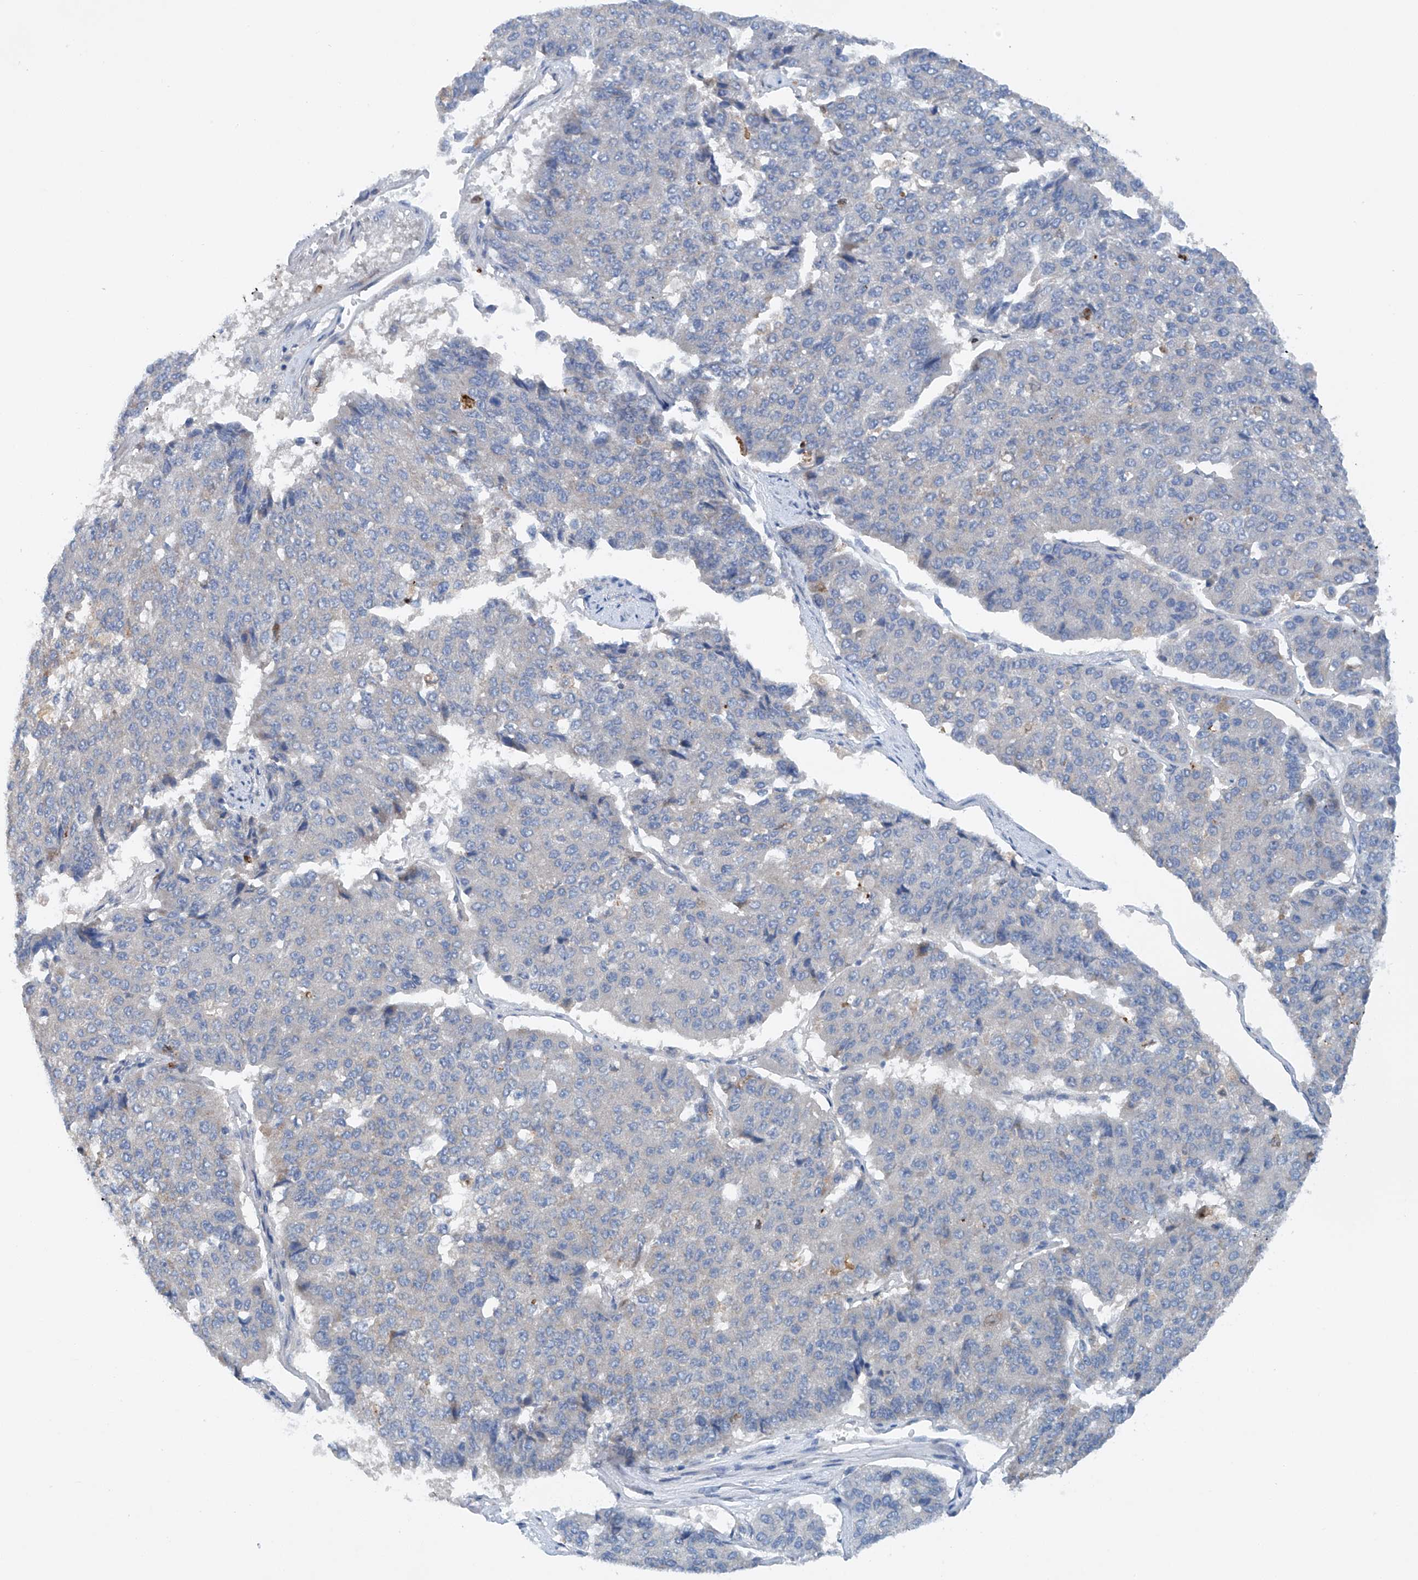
{"staining": {"intensity": "negative", "quantity": "none", "location": "none"}, "tissue": "pancreatic cancer", "cell_type": "Tumor cells", "image_type": "cancer", "snomed": [{"axis": "morphology", "description": "Adenocarcinoma, NOS"}, {"axis": "topography", "description": "Pancreas"}], "caption": "Adenocarcinoma (pancreatic) stained for a protein using IHC shows no positivity tumor cells.", "gene": "CEP85L", "patient": {"sex": "male", "age": 50}}